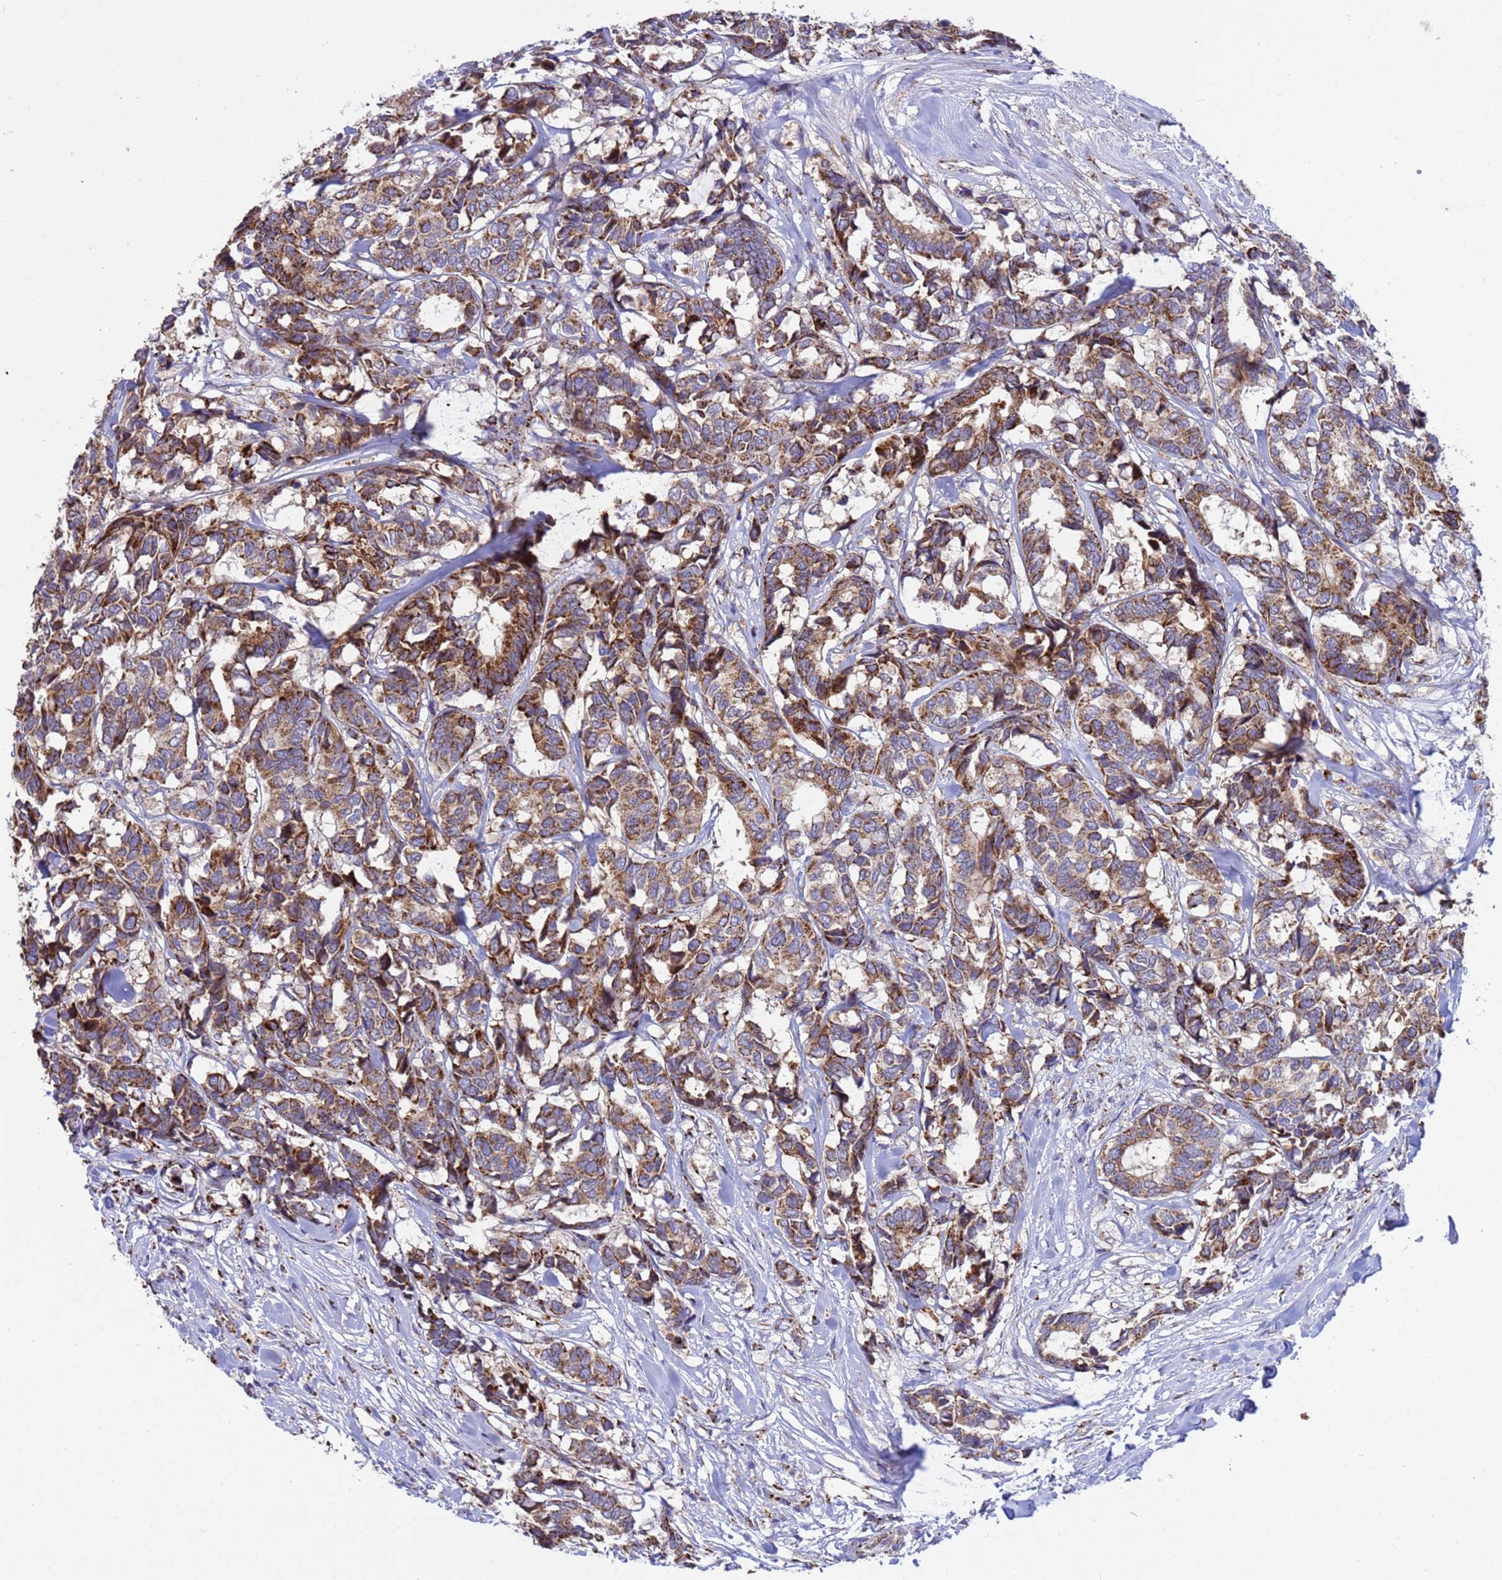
{"staining": {"intensity": "moderate", "quantity": ">75%", "location": "cytoplasmic/membranous"}, "tissue": "breast cancer", "cell_type": "Tumor cells", "image_type": "cancer", "snomed": [{"axis": "morphology", "description": "Duct carcinoma"}, {"axis": "topography", "description": "Breast"}], "caption": "Protein expression analysis of breast infiltrating ductal carcinoma displays moderate cytoplasmic/membranous staining in approximately >75% of tumor cells.", "gene": "TUBGCP3", "patient": {"sex": "female", "age": 87}}